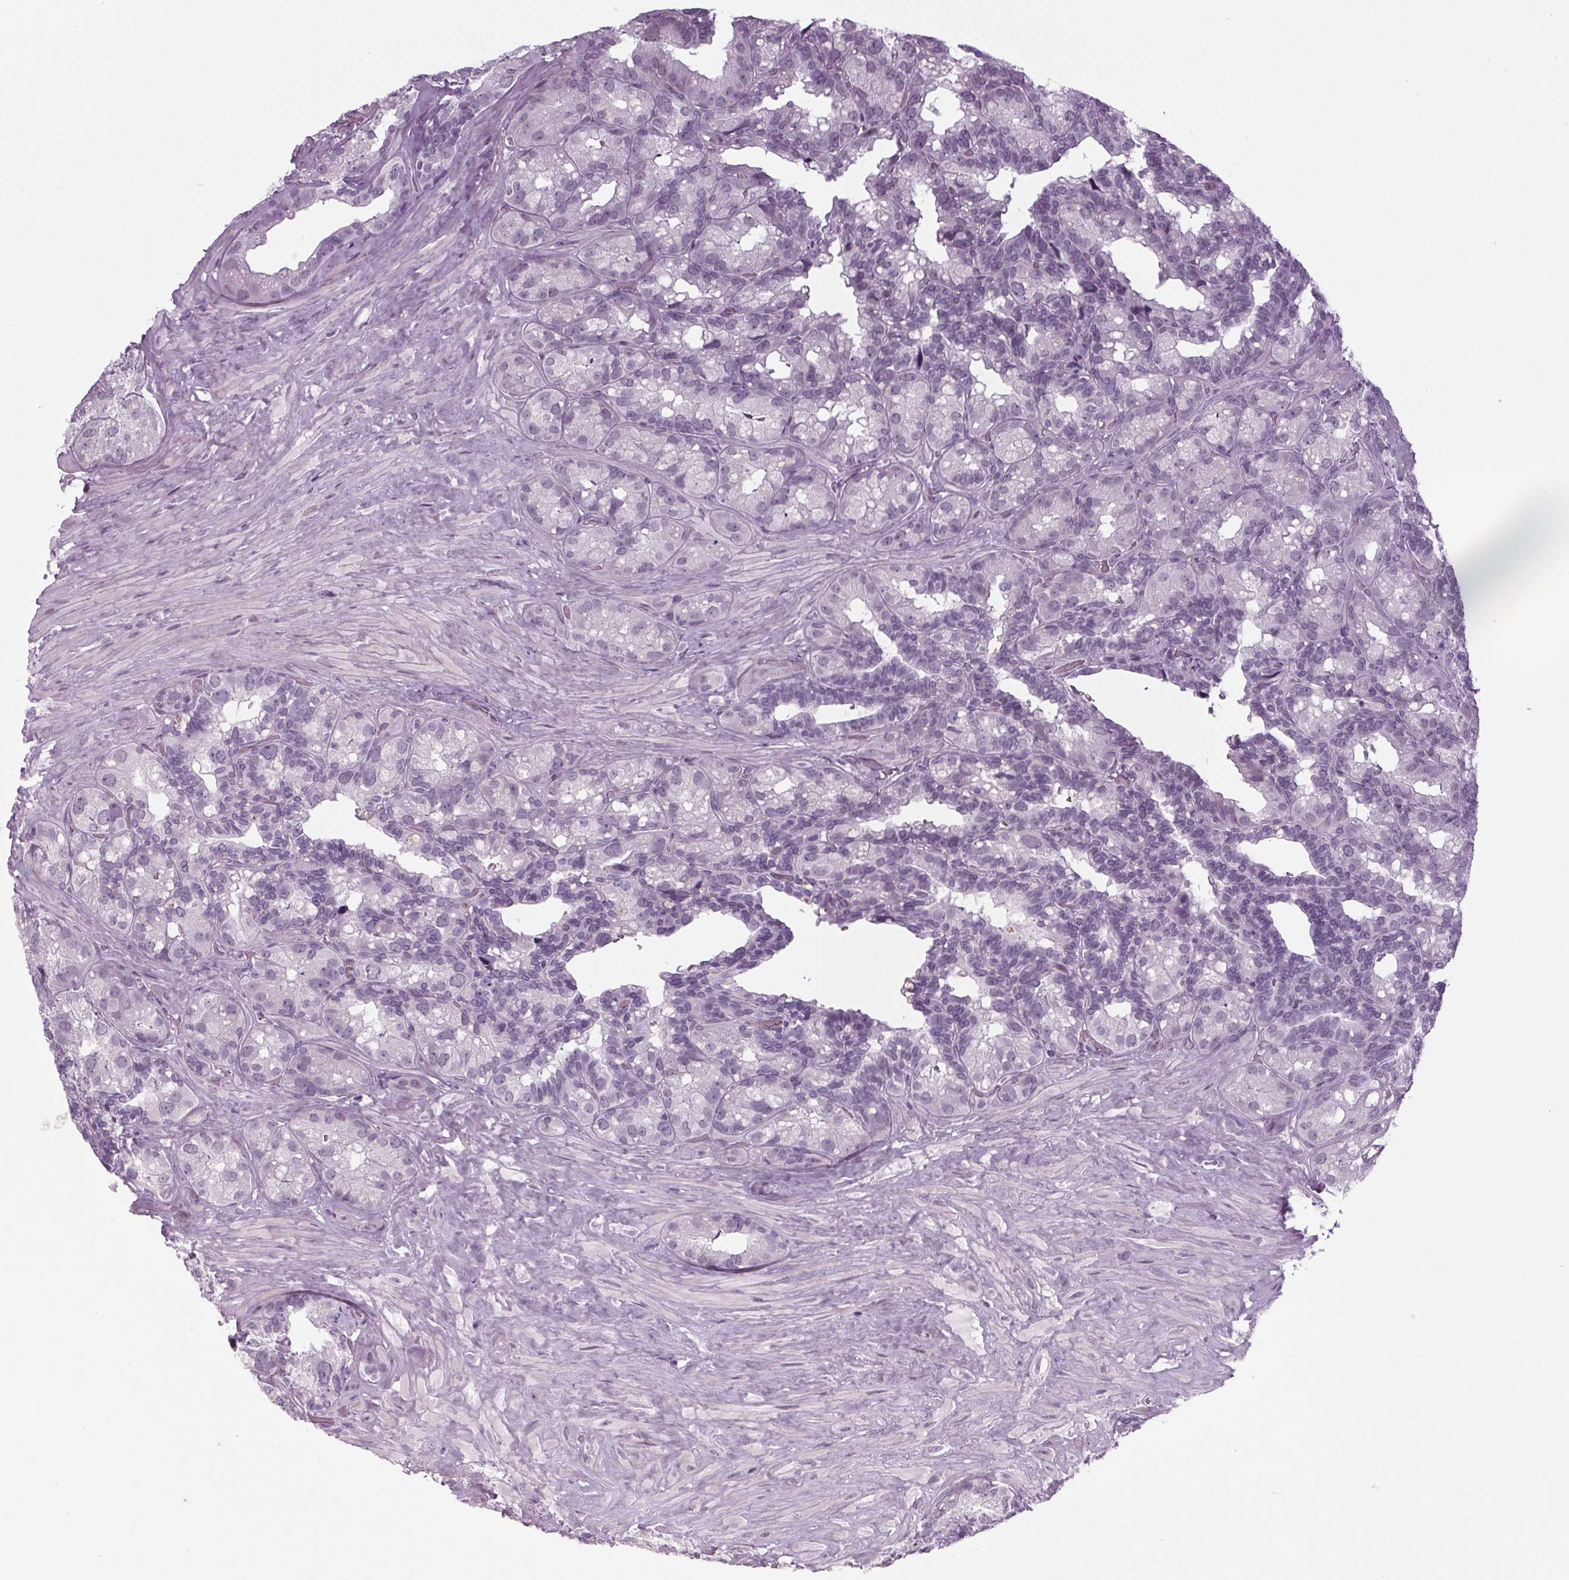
{"staining": {"intensity": "negative", "quantity": "none", "location": "none"}, "tissue": "seminal vesicle", "cell_type": "Glandular cells", "image_type": "normal", "snomed": [{"axis": "morphology", "description": "Normal tissue, NOS"}, {"axis": "topography", "description": "Seminal veicle"}], "caption": "IHC image of unremarkable human seminal vesicle stained for a protein (brown), which demonstrates no staining in glandular cells.", "gene": "IGF2BP1", "patient": {"sex": "male", "age": 60}}